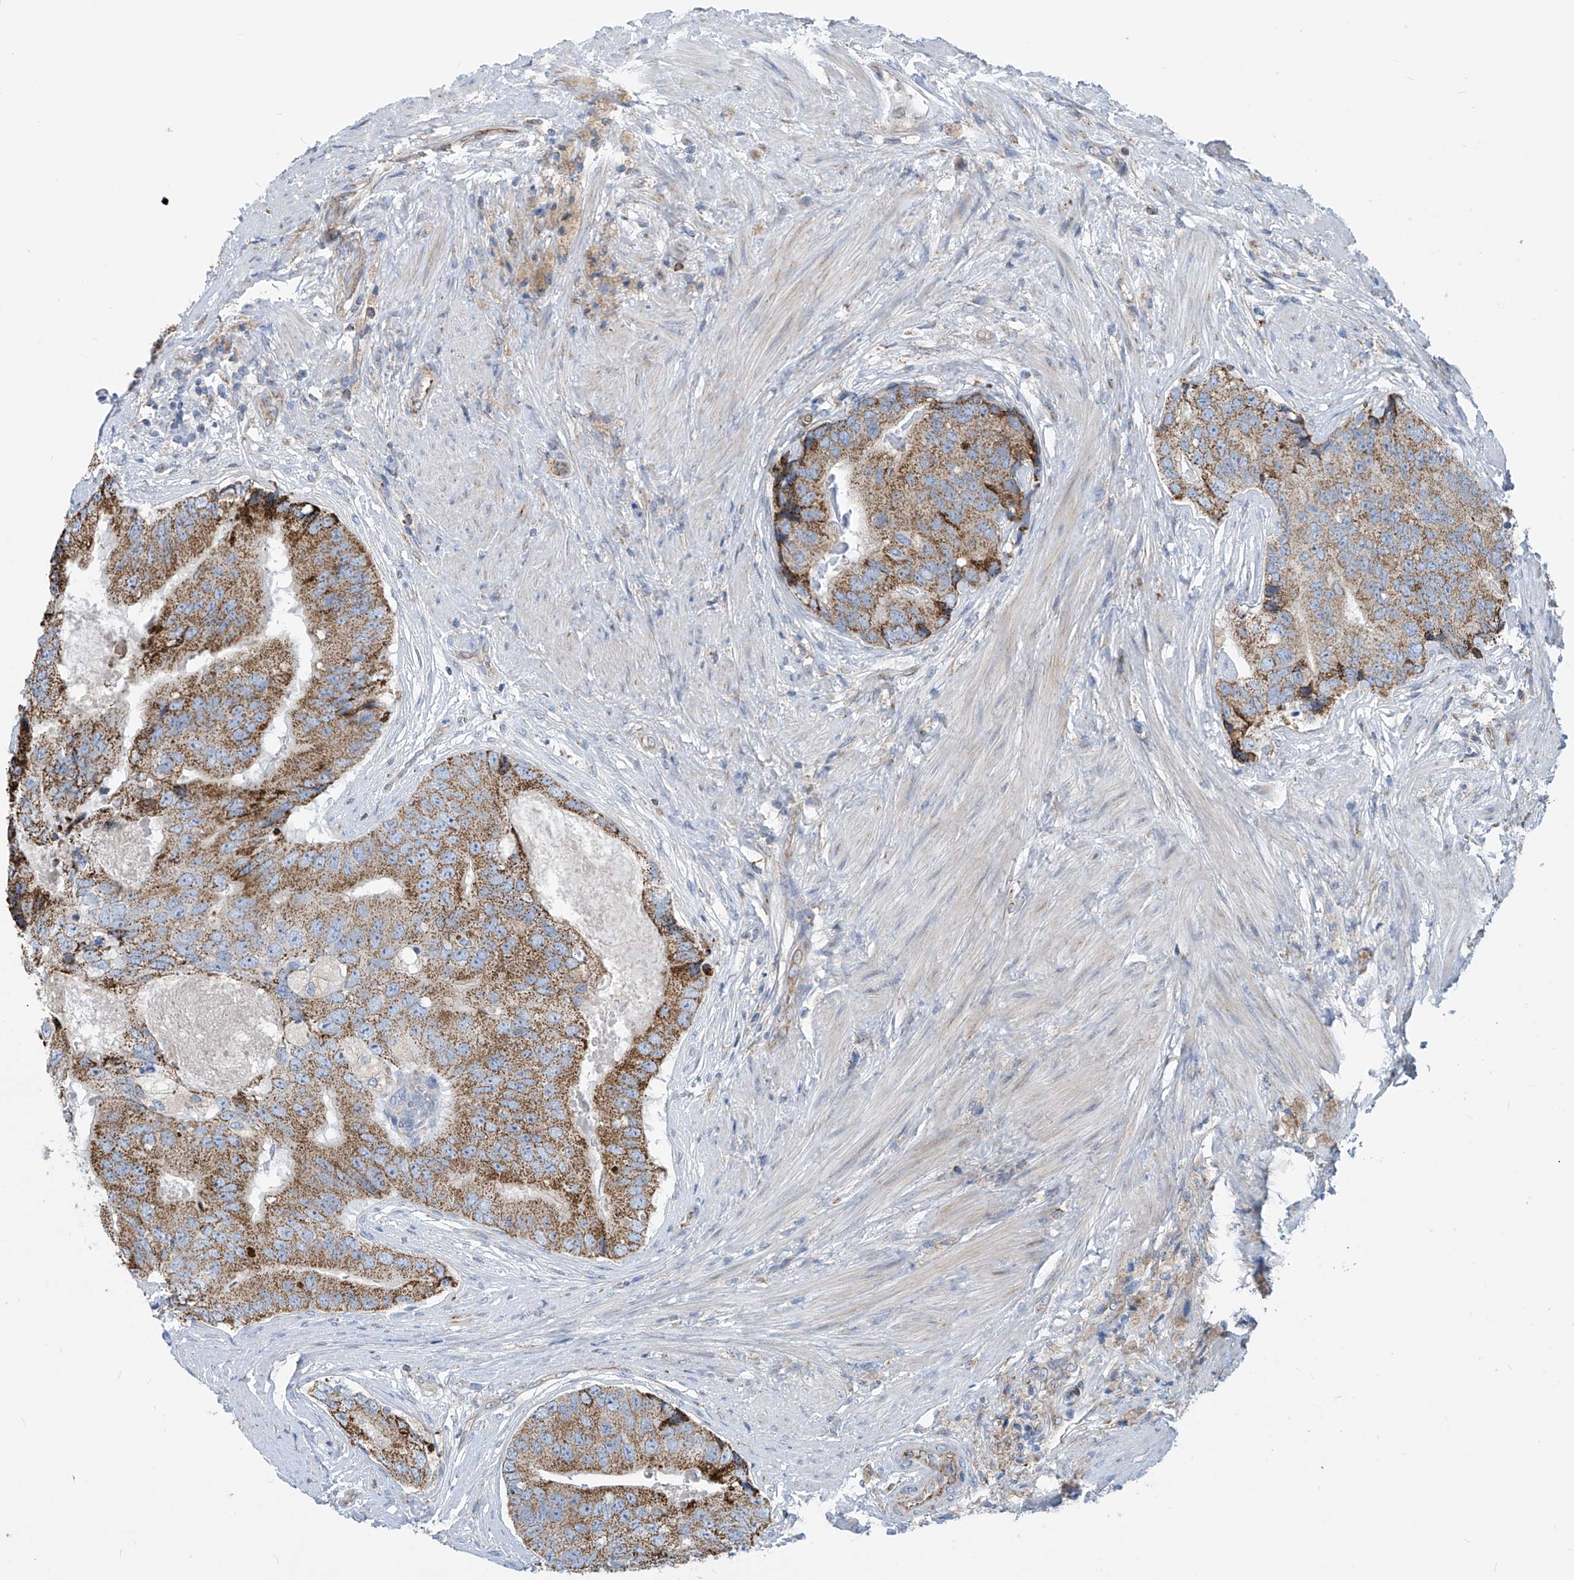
{"staining": {"intensity": "moderate", "quantity": "25%-75%", "location": "cytoplasmic/membranous"}, "tissue": "prostate cancer", "cell_type": "Tumor cells", "image_type": "cancer", "snomed": [{"axis": "morphology", "description": "Adenocarcinoma, High grade"}, {"axis": "topography", "description": "Prostate"}], "caption": "An immunohistochemistry (IHC) image of tumor tissue is shown. Protein staining in brown highlights moderate cytoplasmic/membranous positivity in prostate cancer within tumor cells. Ihc stains the protein of interest in brown and the nuclei are stained blue.", "gene": "EIF5B", "patient": {"sex": "male", "age": 70}}